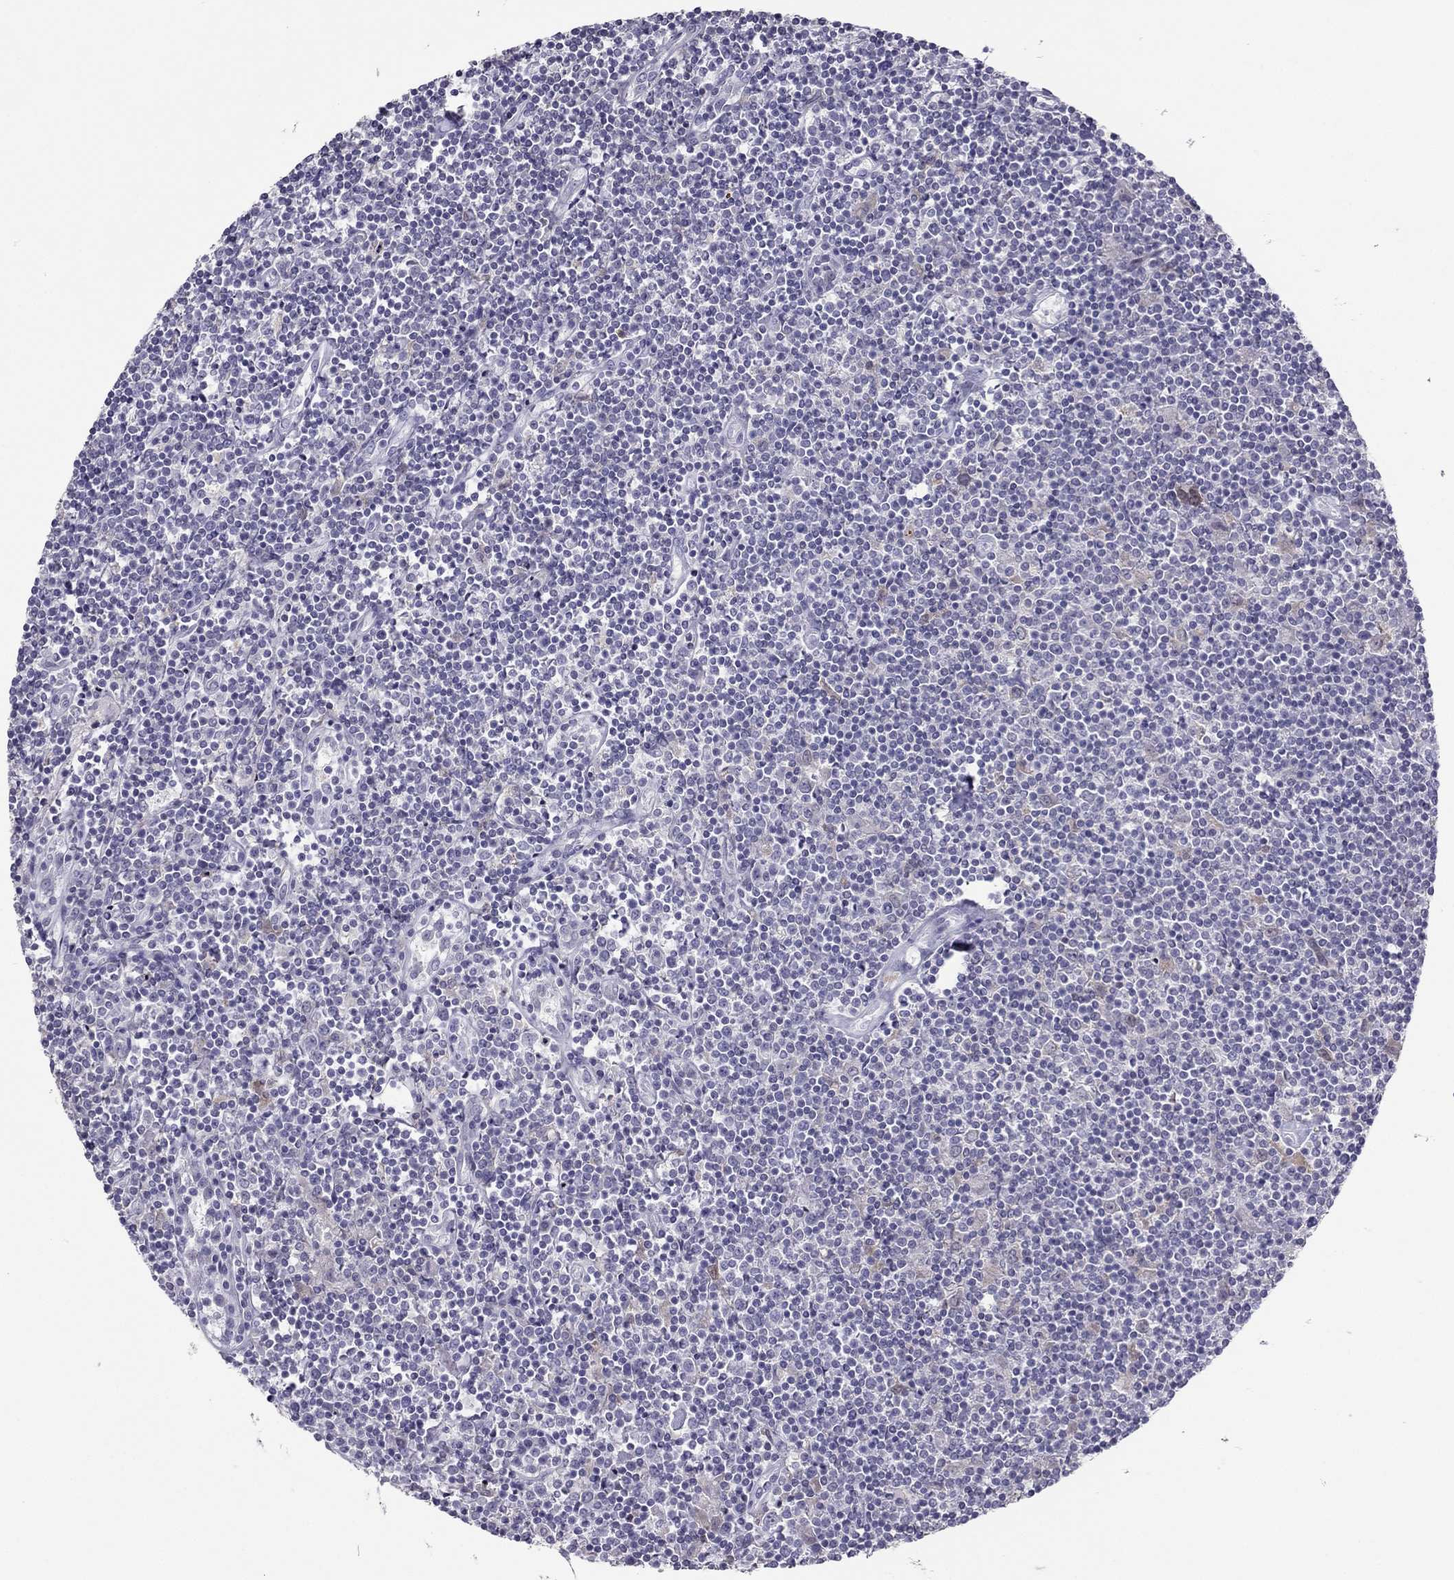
{"staining": {"intensity": "negative", "quantity": "none", "location": "none"}, "tissue": "lymphoma", "cell_type": "Tumor cells", "image_type": "cancer", "snomed": [{"axis": "morphology", "description": "Hodgkin's disease, NOS"}, {"axis": "topography", "description": "Lymph node"}], "caption": "This is a image of immunohistochemistry (IHC) staining of lymphoma, which shows no expression in tumor cells.", "gene": "RGS8", "patient": {"sex": "male", "age": 40}}